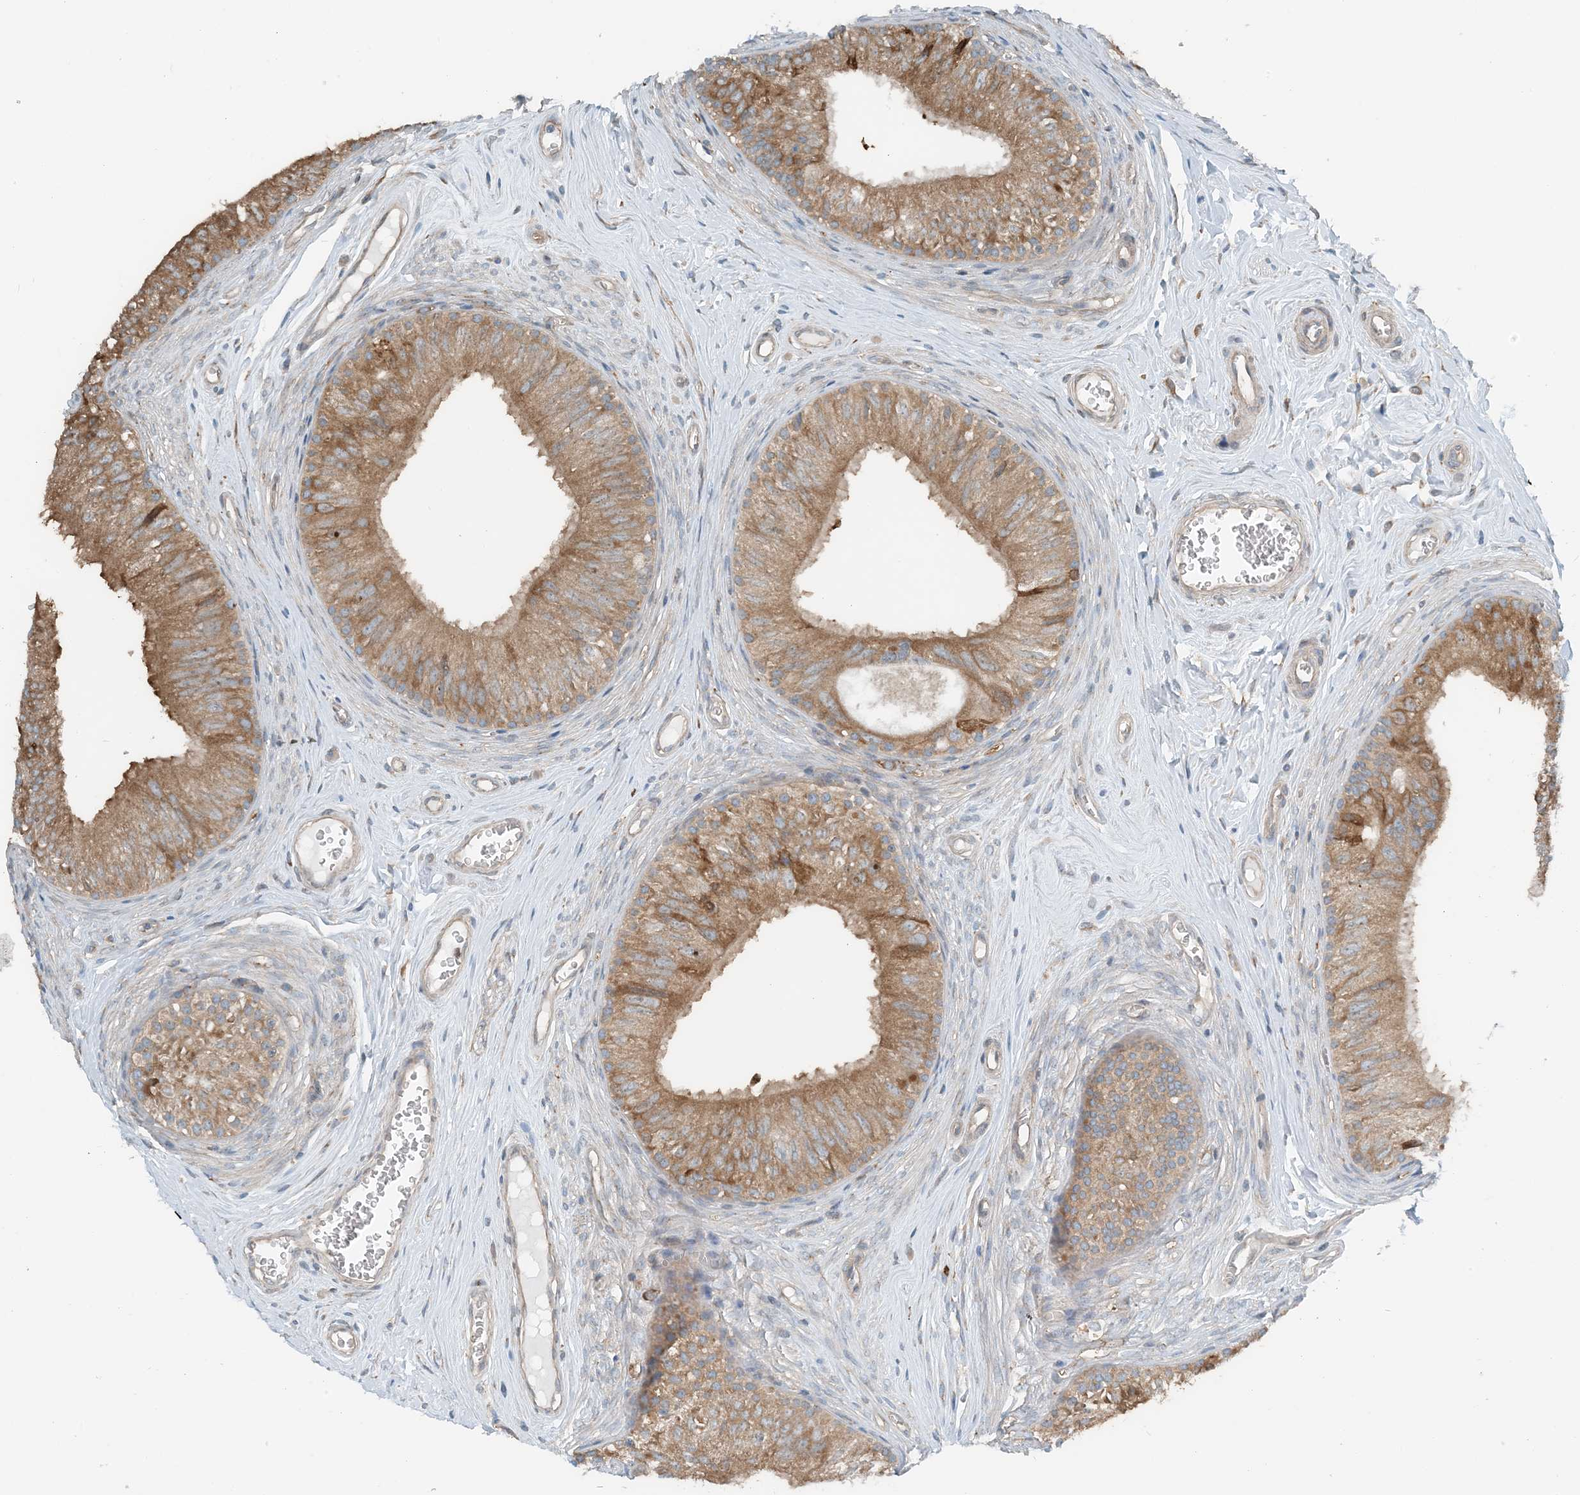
{"staining": {"intensity": "moderate", "quantity": ">75%", "location": "cytoplasmic/membranous"}, "tissue": "epididymis", "cell_type": "Glandular cells", "image_type": "normal", "snomed": [{"axis": "morphology", "description": "Normal tissue, NOS"}, {"axis": "topography", "description": "Epididymis"}], "caption": "A medium amount of moderate cytoplasmic/membranous positivity is appreciated in about >75% of glandular cells in unremarkable epididymis. (DAB IHC, brown staining for protein, blue staining for nuclei).", "gene": "CERKL", "patient": {"sex": "male", "age": 46}}